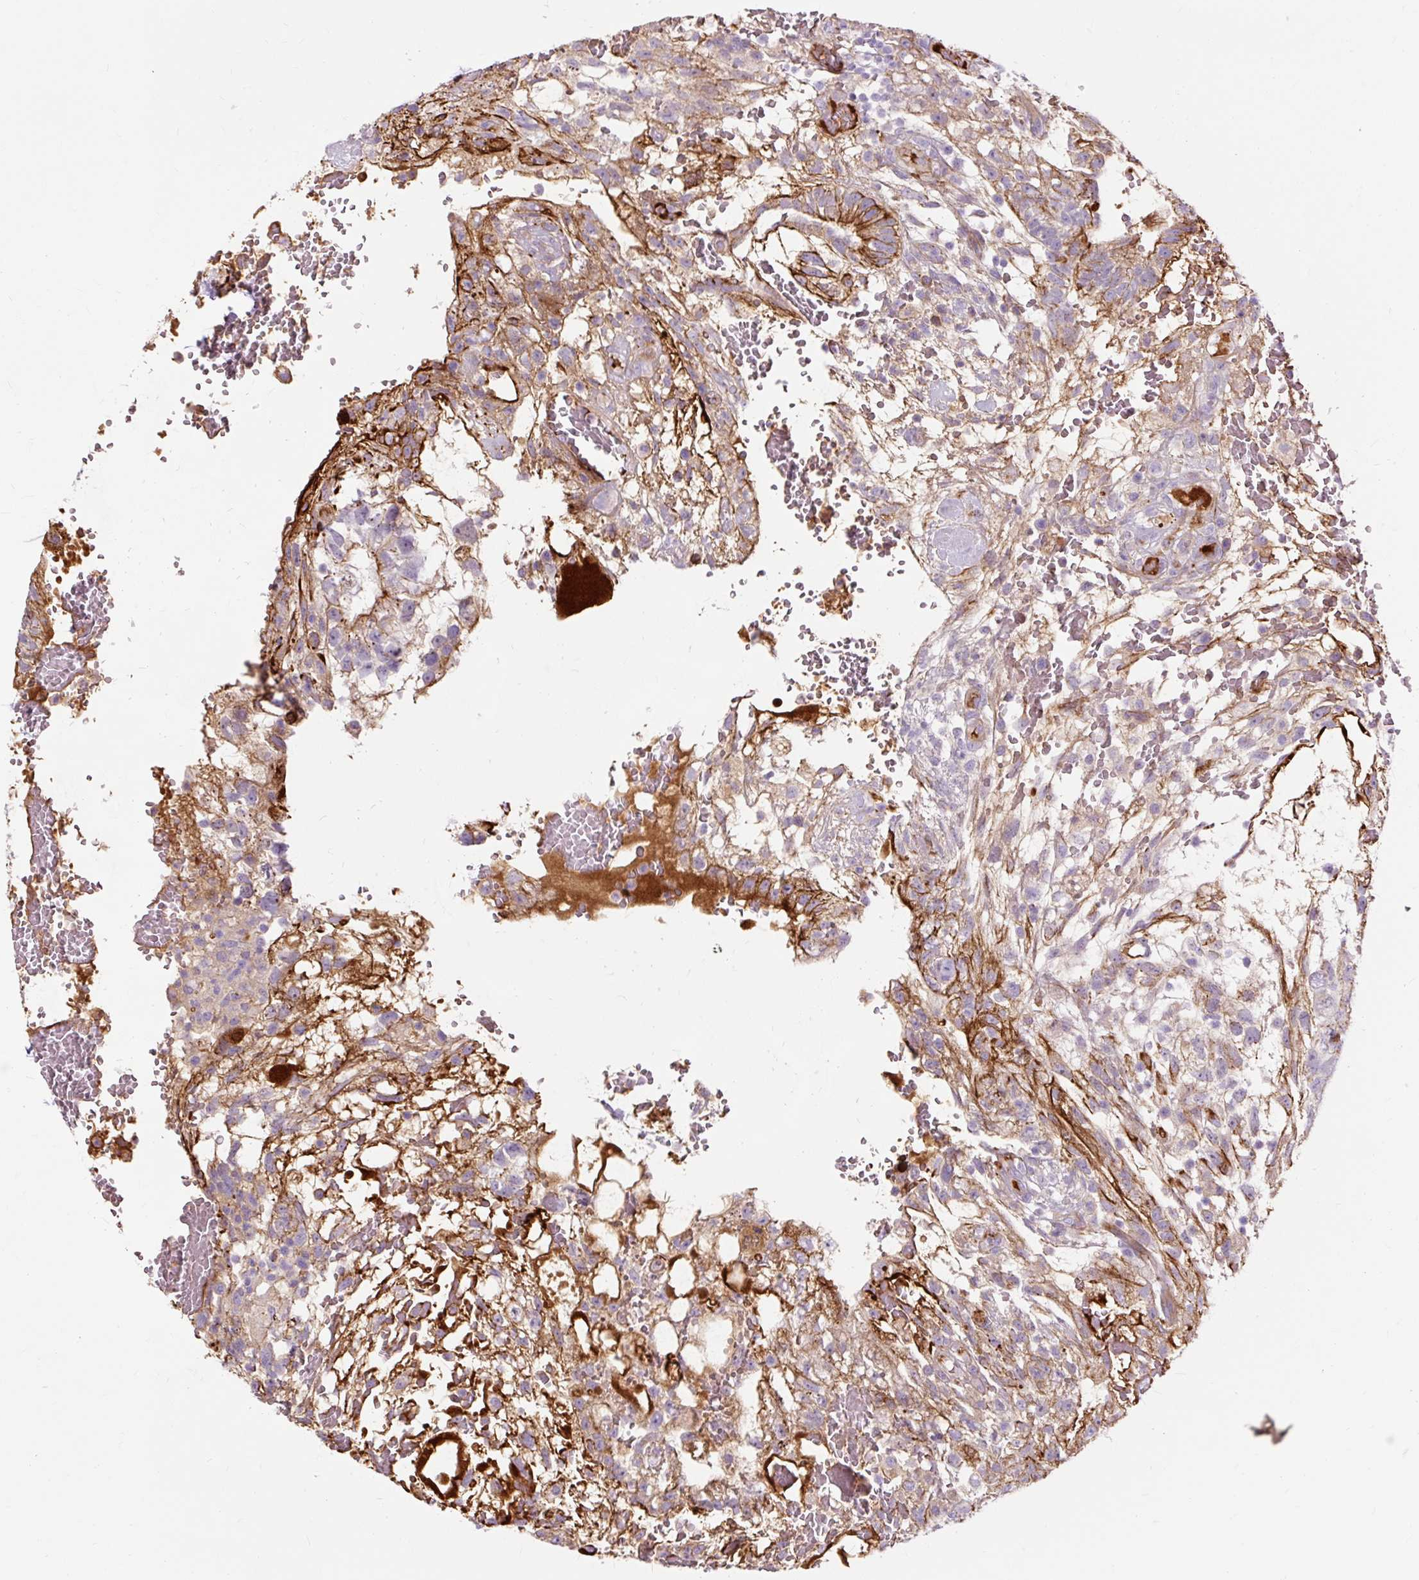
{"staining": {"intensity": "strong", "quantity": "25%-75%", "location": "cytoplasmic/membranous"}, "tissue": "testis cancer", "cell_type": "Tumor cells", "image_type": "cancer", "snomed": [{"axis": "morphology", "description": "Normal tissue, NOS"}, {"axis": "morphology", "description": "Carcinoma, Embryonal, NOS"}, {"axis": "topography", "description": "Testis"}], "caption": "Approximately 25%-75% of tumor cells in embryonal carcinoma (testis) show strong cytoplasmic/membranous protein positivity as visualized by brown immunohistochemical staining.", "gene": "DCTN4", "patient": {"sex": "male", "age": 32}}